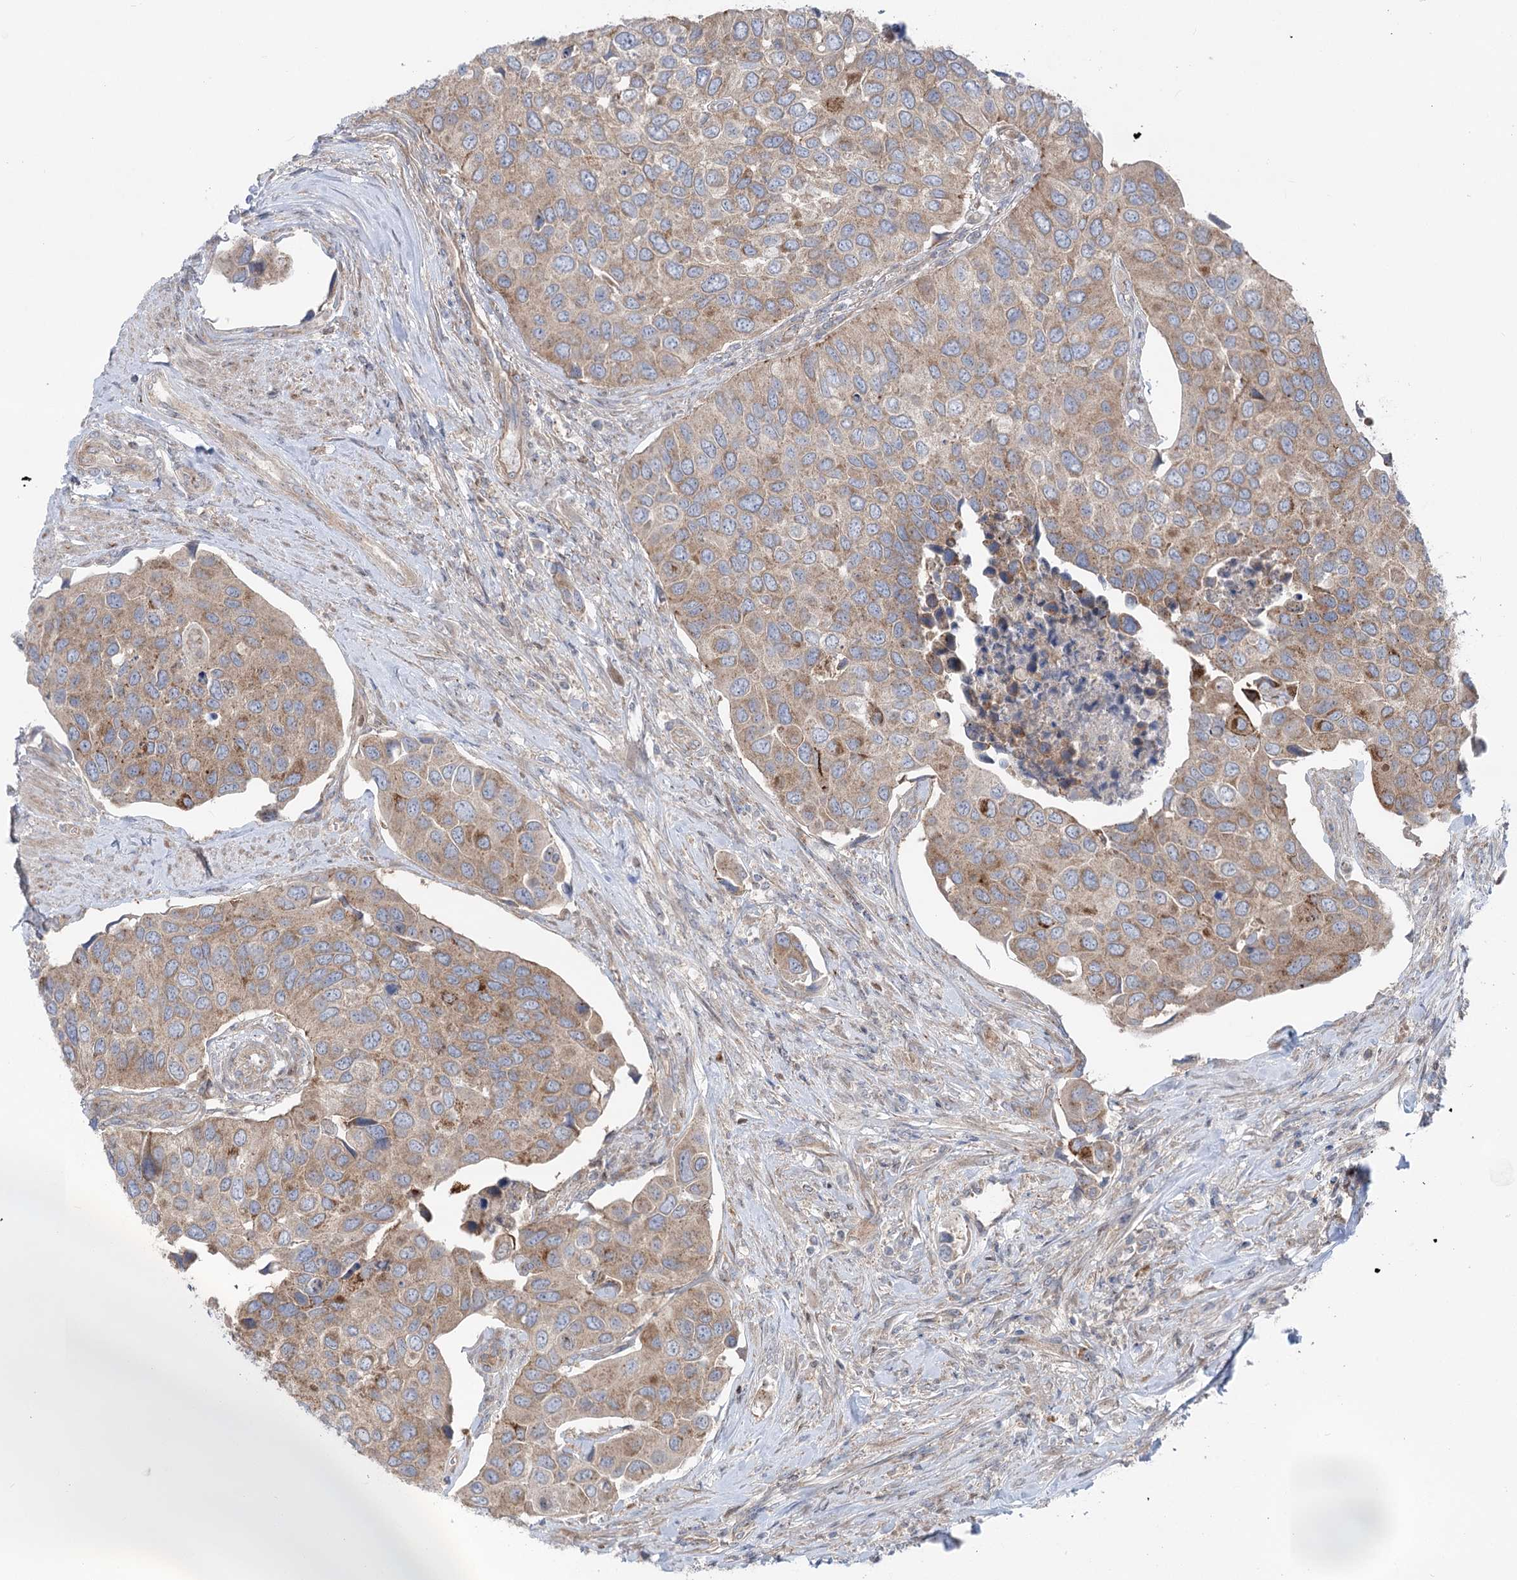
{"staining": {"intensity": "moderate", "quantity": ">75%", "location": "cytoplasmic/membranous"}, "tissue": "urothelial cancer", "cell_type": "Tumor cells", "image_type": "cancer", "snomed": [{"axis": "morphology", "description": "Urothelial carcinoma, High grade"}, {"axis": "topography", "description": "Urinary bladder"}], "caption": "A high-resolution image shows immunohistochemistry (IHC) staining of urothelial cancer, which demonstrates moderate cytoplasmic/membranous positivity in approximately >75% of tumor cells. The staining was performed using DAB (3,3'-diaminobenzidine) to visualize the protein expression in brown, while the nuclei were stained in blue with hematoxylin (Magnification: 20x).", "gene": "SCN11A", "patient": {"sex": "male", "age": 74}}